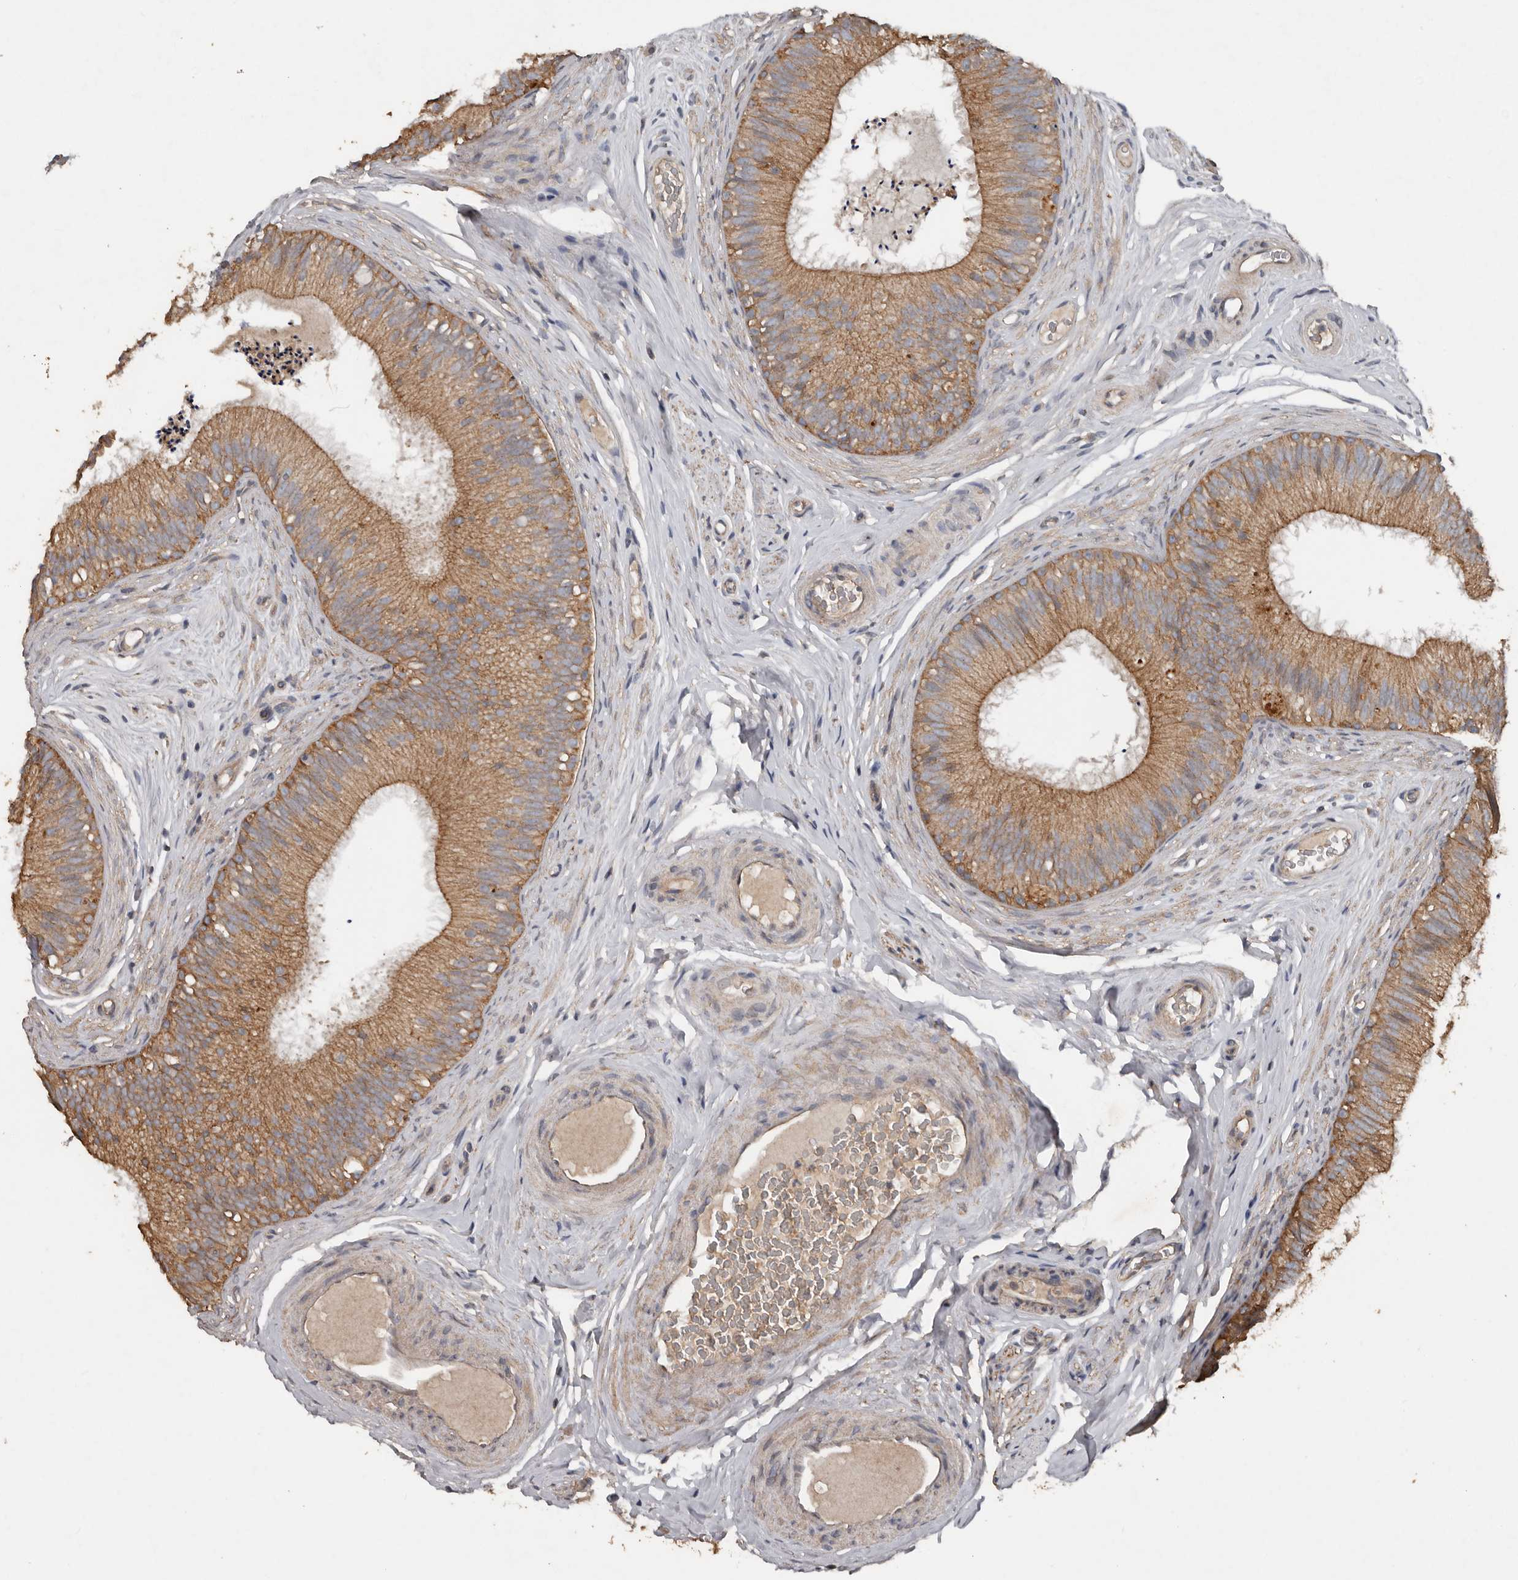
{"staining": {"intensity": "moderate", "quantity": ">75%", "location": "cytoplasmic/membranous"}, "tissue": "epididymis", "cell_type": "Glandular cells", "image_type": "normal", "snomed": [{"axis": "morphology", "description": "Normal tissue, NOS"}, {"axis": "topography", "description": "Epididymis"}], "caption": "A micrograph showing moderate cytoplasmic/membranous expression in about >75% of glandular cells in normal epididymis, as visualized by brown immunohistochemical staining.", "gene": "HYAL4", "patient": {"sex": "male", "age": 29}}